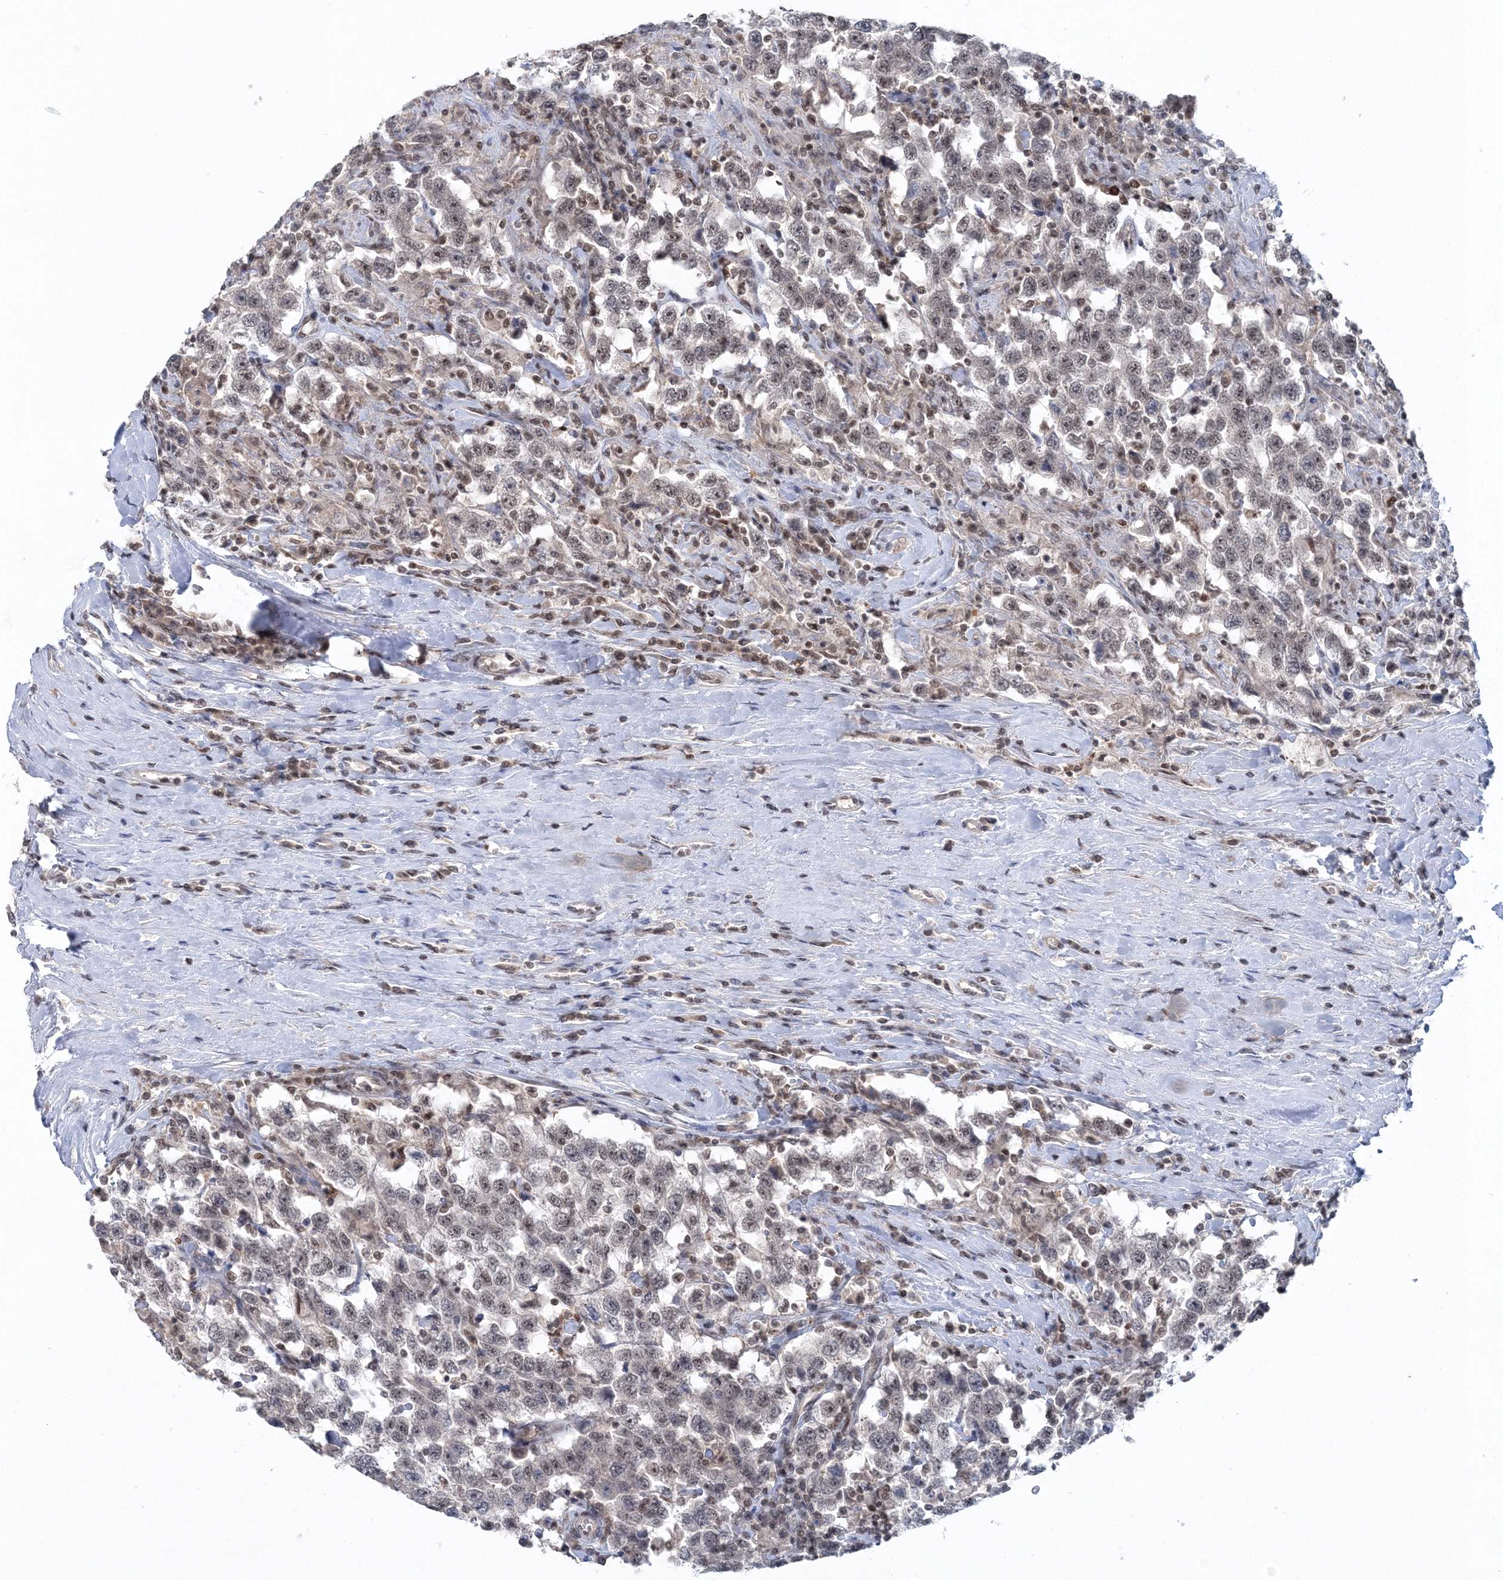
{"staining": {"intensity": "moderate", "quantity": "<25%", "location": "nuclear"}, "tissue": "testis cancer", "cell_type": "Tumor cells", "image_type": "cancer", "snomed": [{"axis": "morphology", "description": "Seminoma, NOS"}, {"axis": "topography", "description": "Testis"}], "caption": "Immunohistochemical staining of testis cancer exhibits low levels of moderate nuclear protein staining in about <25% of tumor cells.", "gene": "PDS5A", "patient": {"sex": "male", "age": 41}}